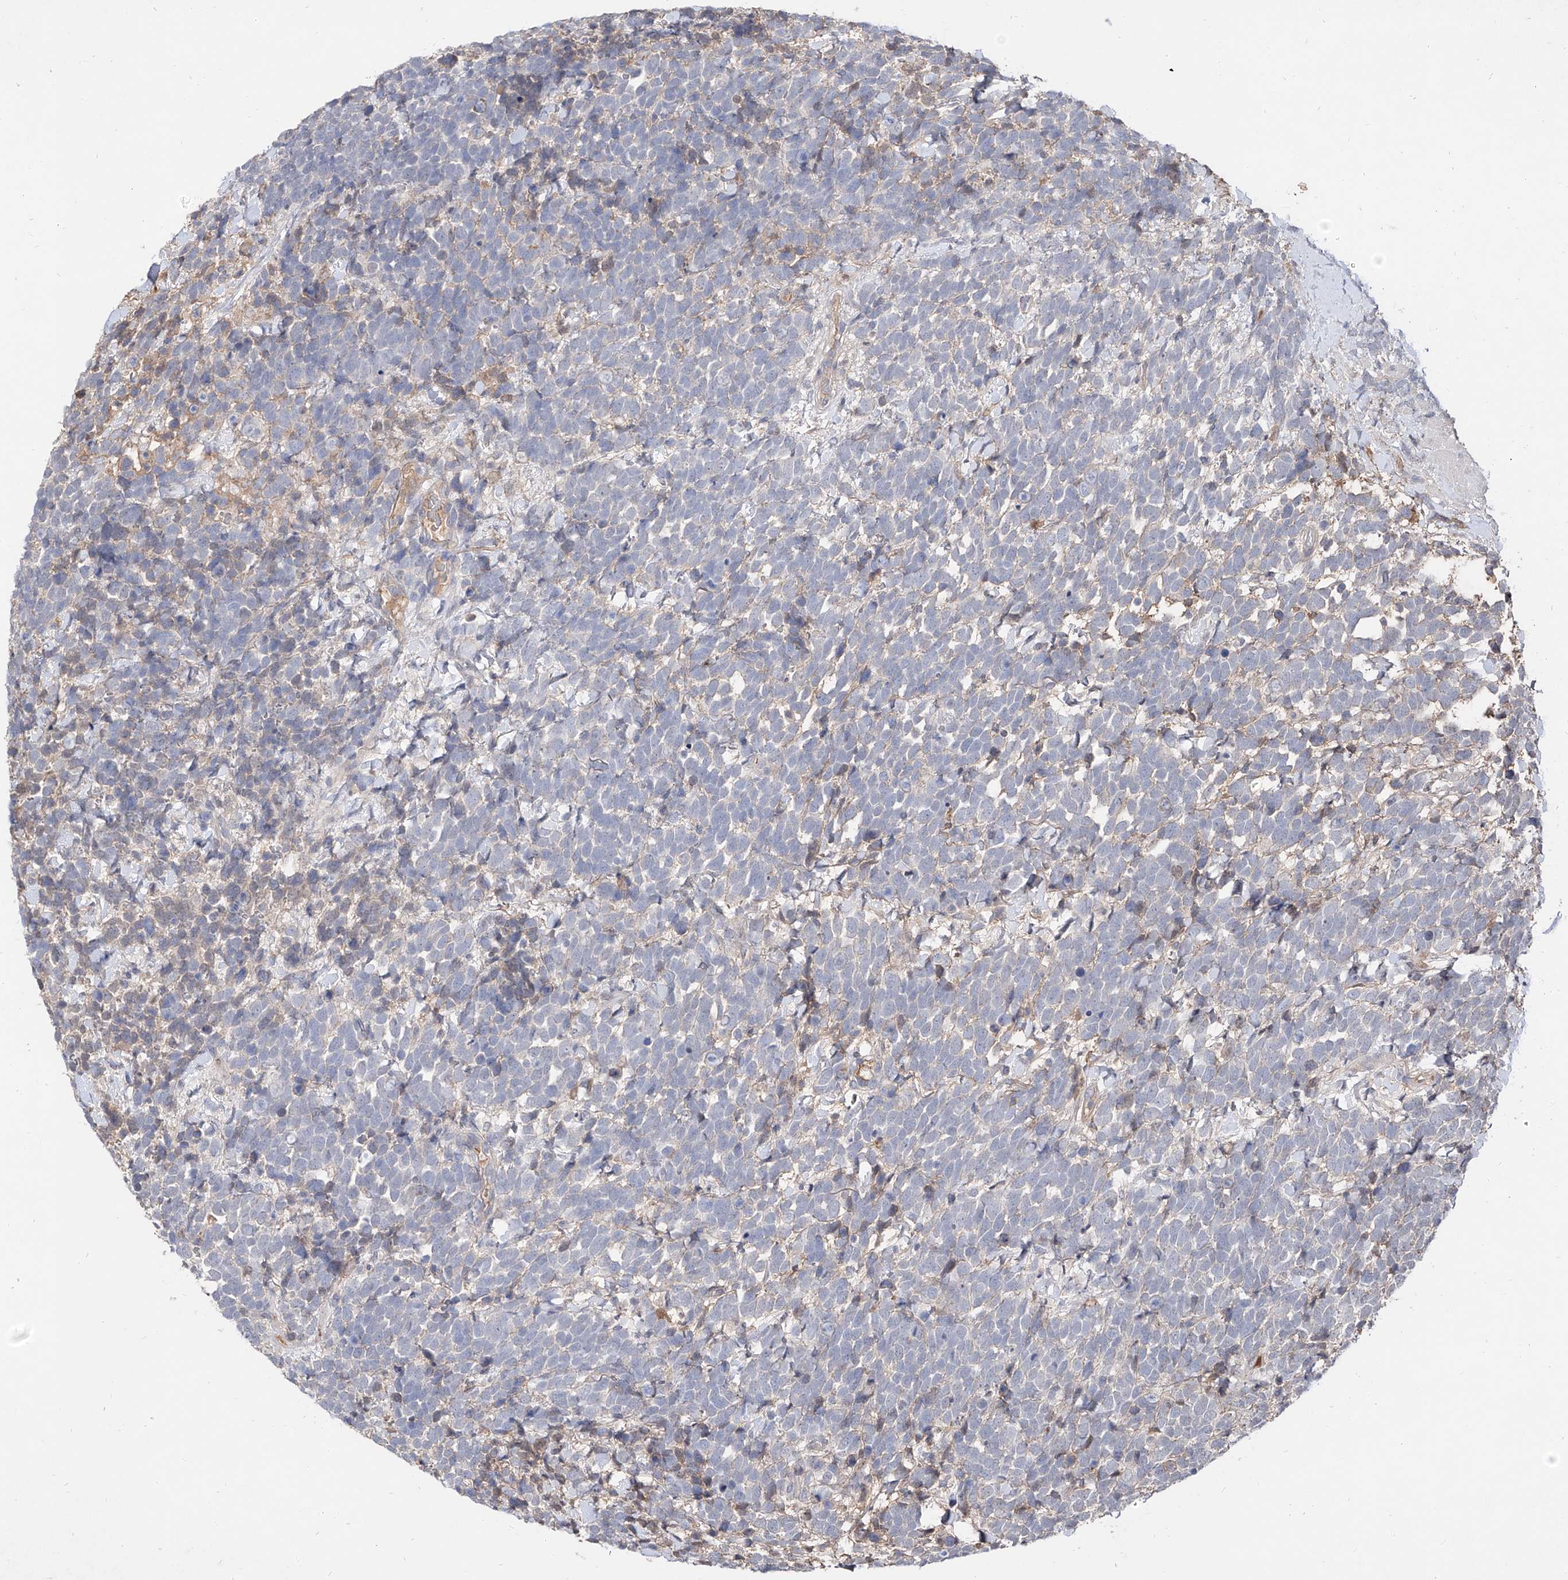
{"staining": {"intensity": "negative", "quantity": "none", "location": "none"}, "tissue": "urothelial cancer", "cell_type": "Tumor cells", "image_type": "cancer", "snomed": [{"axis": "morphology", "description": "Urothelial carcinoma, High grade"}, {"axis": "topography", "description": "Urinary bladder"}], "caption": "Tumor cells are negative for protein expression in human urothelial cancer.", "gene": "C4A", "patient": {"sex": "female", "age": 82}}